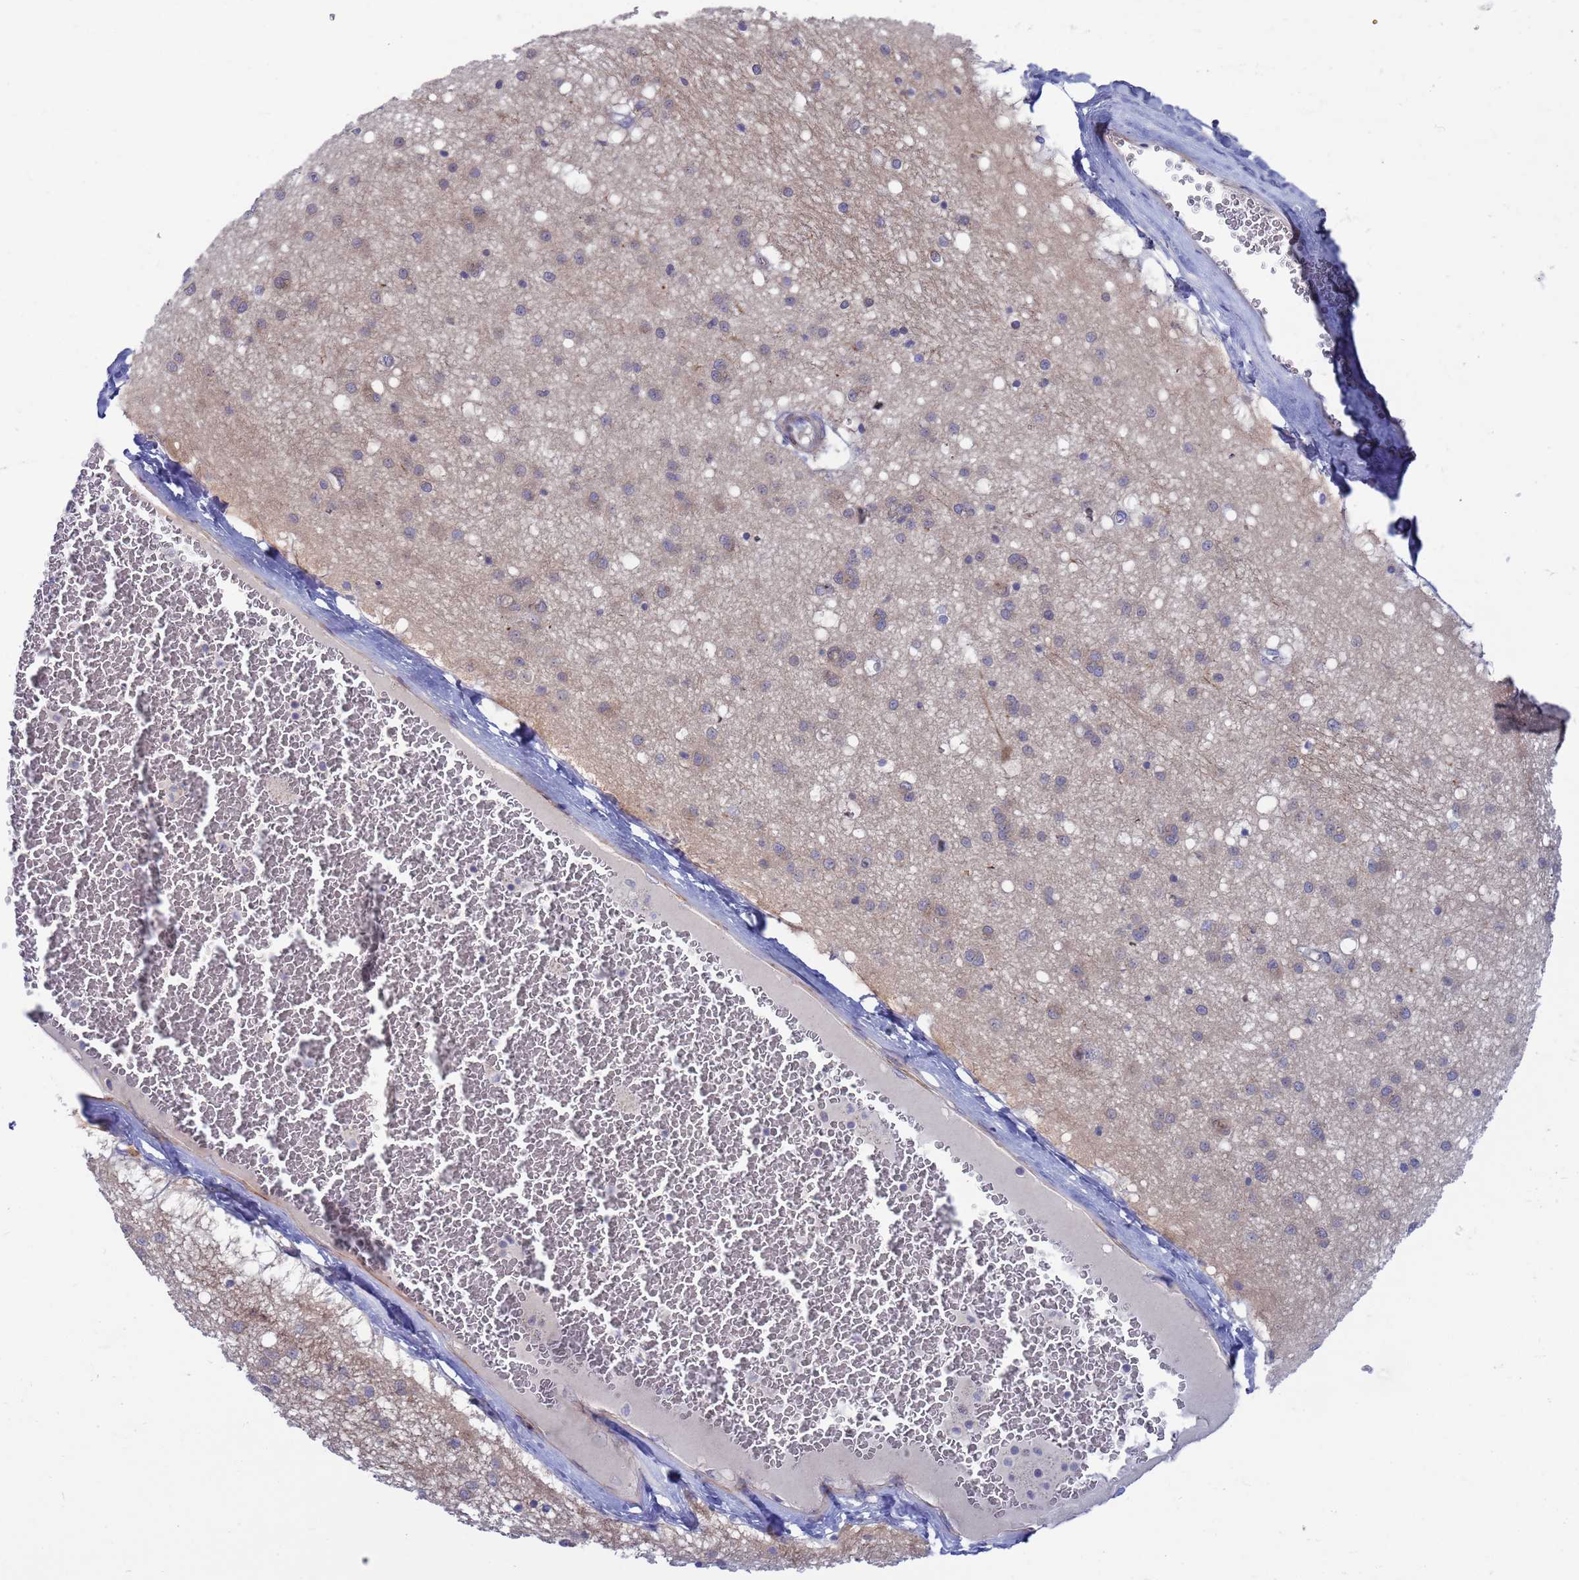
{"staining": {"intensity": "weak", "quantity": "<25%", "location": "cytoplasmic/membranous"}, "tissue": "caudate", "cell_type": "Glial cells", "image_type": "normal", "snomed": [{"axis": "morphology", "description": "Normal tissue, NOS"}, {"axis": "topography", "description": "Lateral ventricle wall"}], "caption": "A high-resolution histopathology image shows IHC staining of normal caudate, which exhibits no significant expression in glial cells.", "gene": "ENOSF1", "patient": {"sex": "male", "age": 37}}